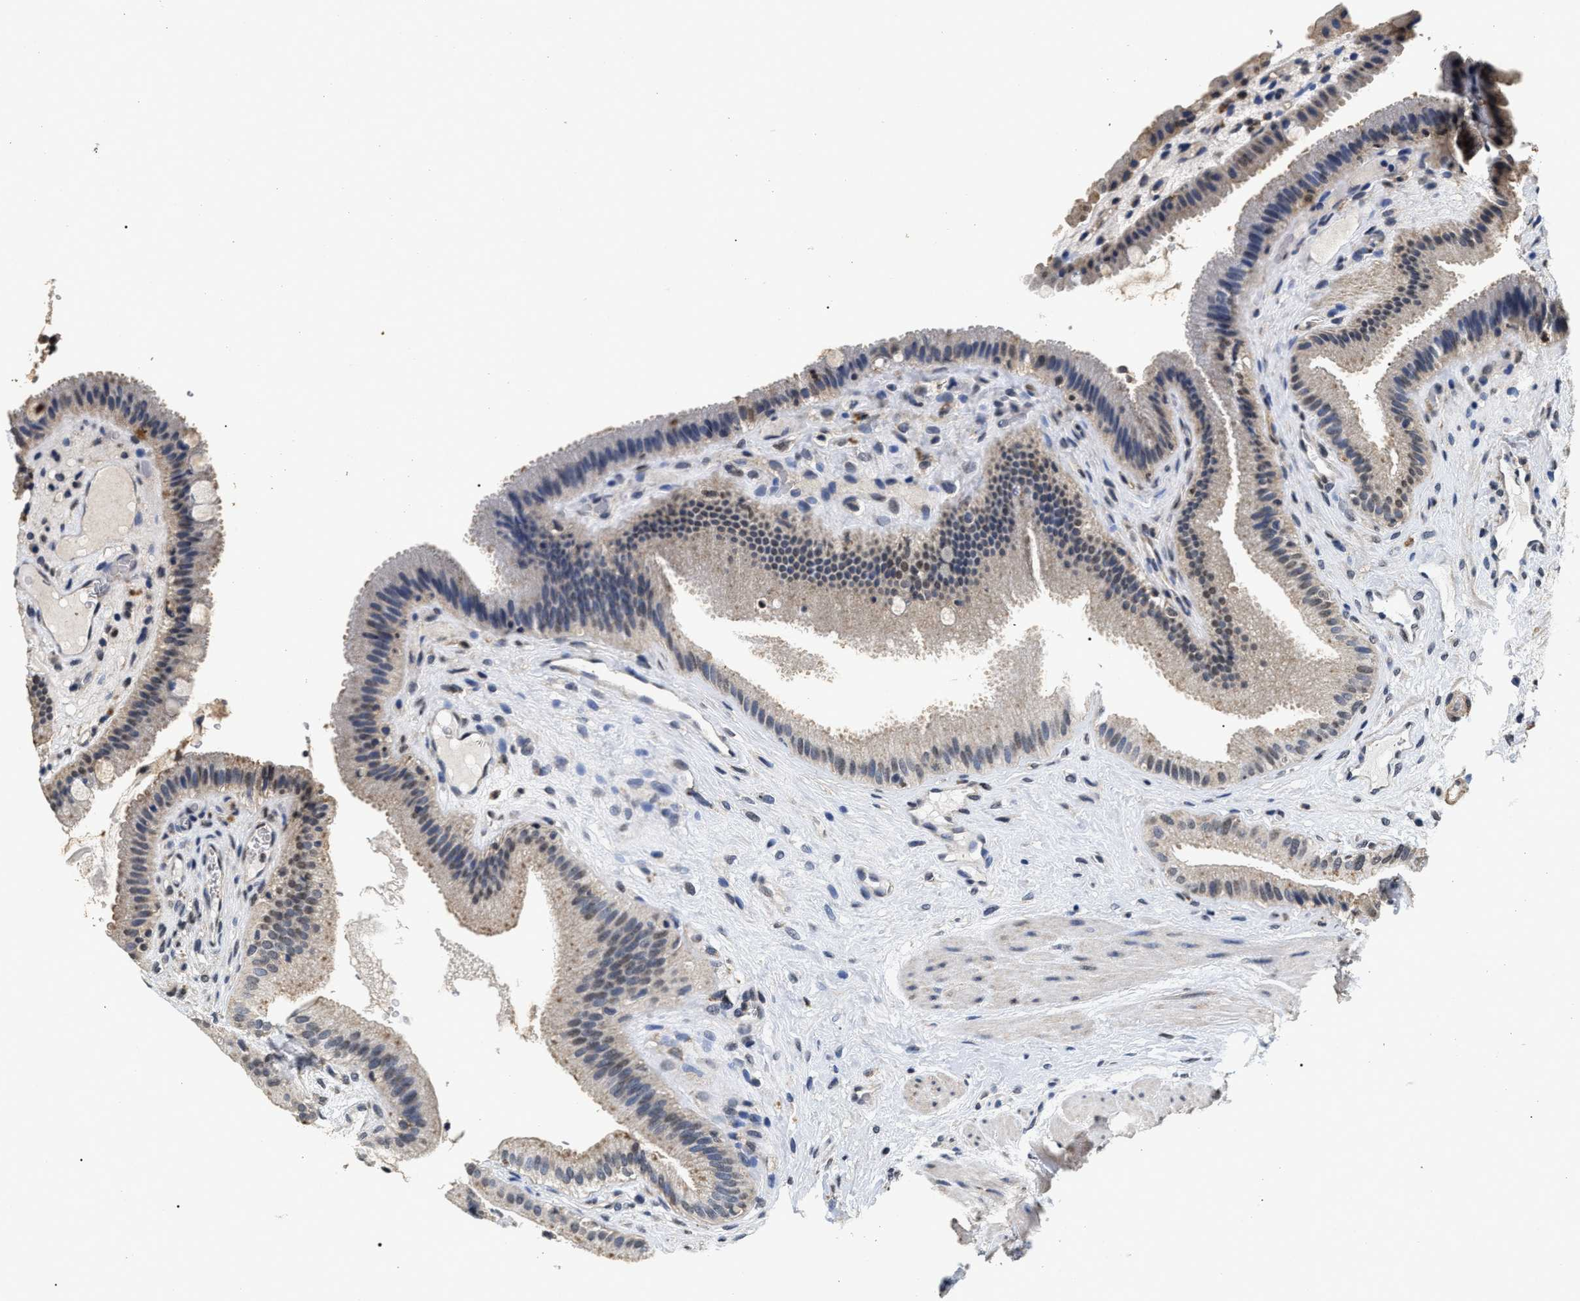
{"staining": {"intensity": "moderate", "quantity": "25%-75%", "location": "cytoplasmic/membranous,nuclear"}, "tissue": "gallbladder", "cell_type": "Glandular cells", "image_type": "normal", "snomed": [{"axis": "morphology", "description": "Normal tissue, NOS"}, {"axis": "topography", "description": "Gallbladder"}], "caption": "IHC photomicrograph of unremarkable human gallbladder stained for a protein (brown), which shows medium levels of moderate cytoplasmic/membranous,nuclear positivity in approximately 25%-75% of glandular cells.", "gene": "ANP32E", "patient": {"sex": "male", "age": 49}}